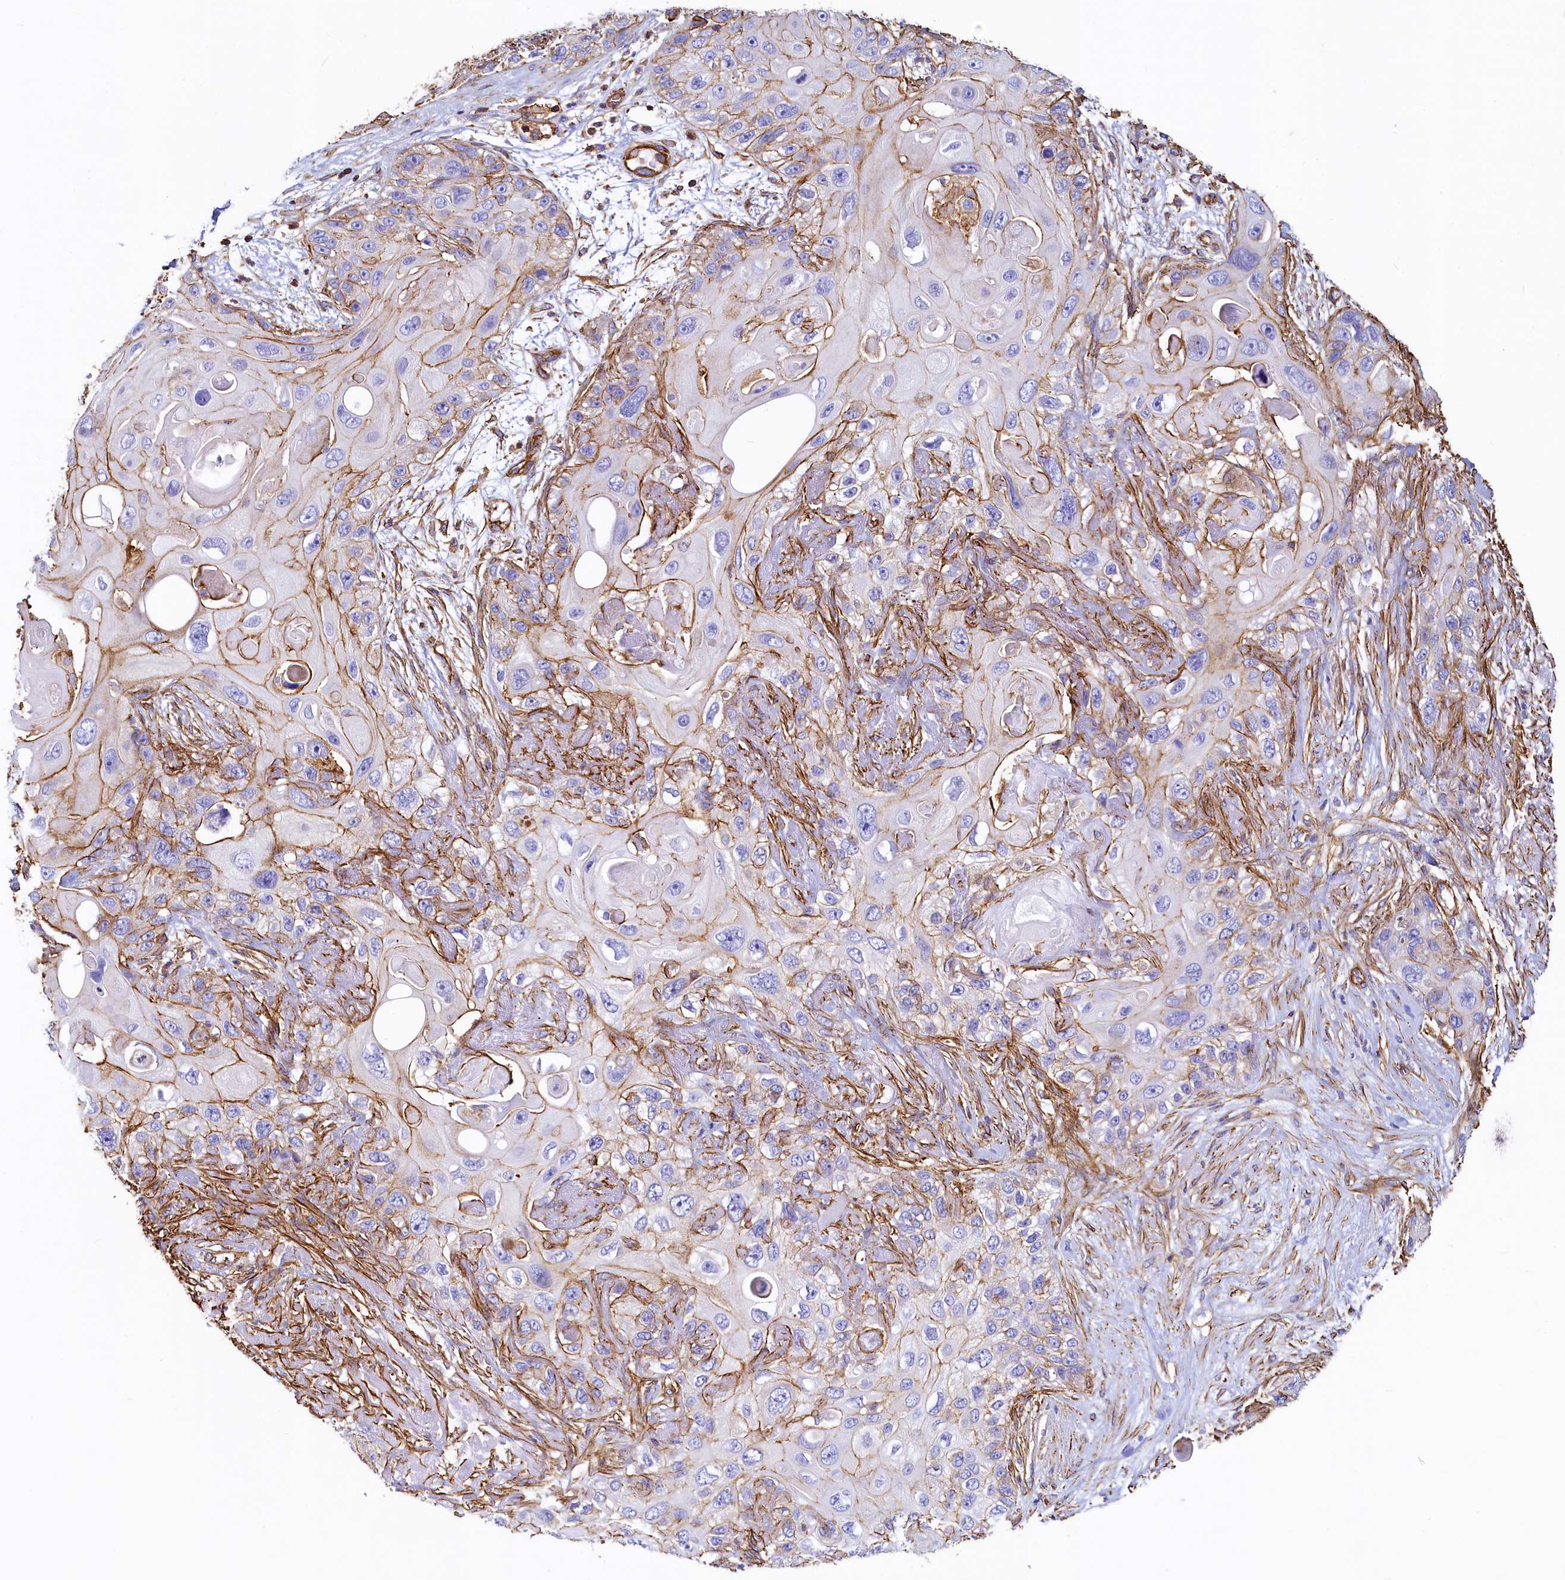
{"staining": {"intensity": "moderate", "quantity": "25%-75%", "location": "cytoplasmic/membranous"}, "tissue": "skin cancer", "cell_type": "Tumor cells", "image_type": "cancer", "snomed": [{"axis": "morphology", "description": "Normal tissue, NOS"}, {"axis": "morphology", "description": "Squamous cell carcinoma, NOS"}, {"axis": "topography", "description": "Skin"}], "caption": "IHC image of human squamous cell carcinoma (skin) stained for a protein (brown), which demonstrates medium levels of moderate cytoplasmic/membranous positivity in about 25%-75% of tumor cells.", "gene": "THBS1", "patient": {"sex": "male", "age": 72}}